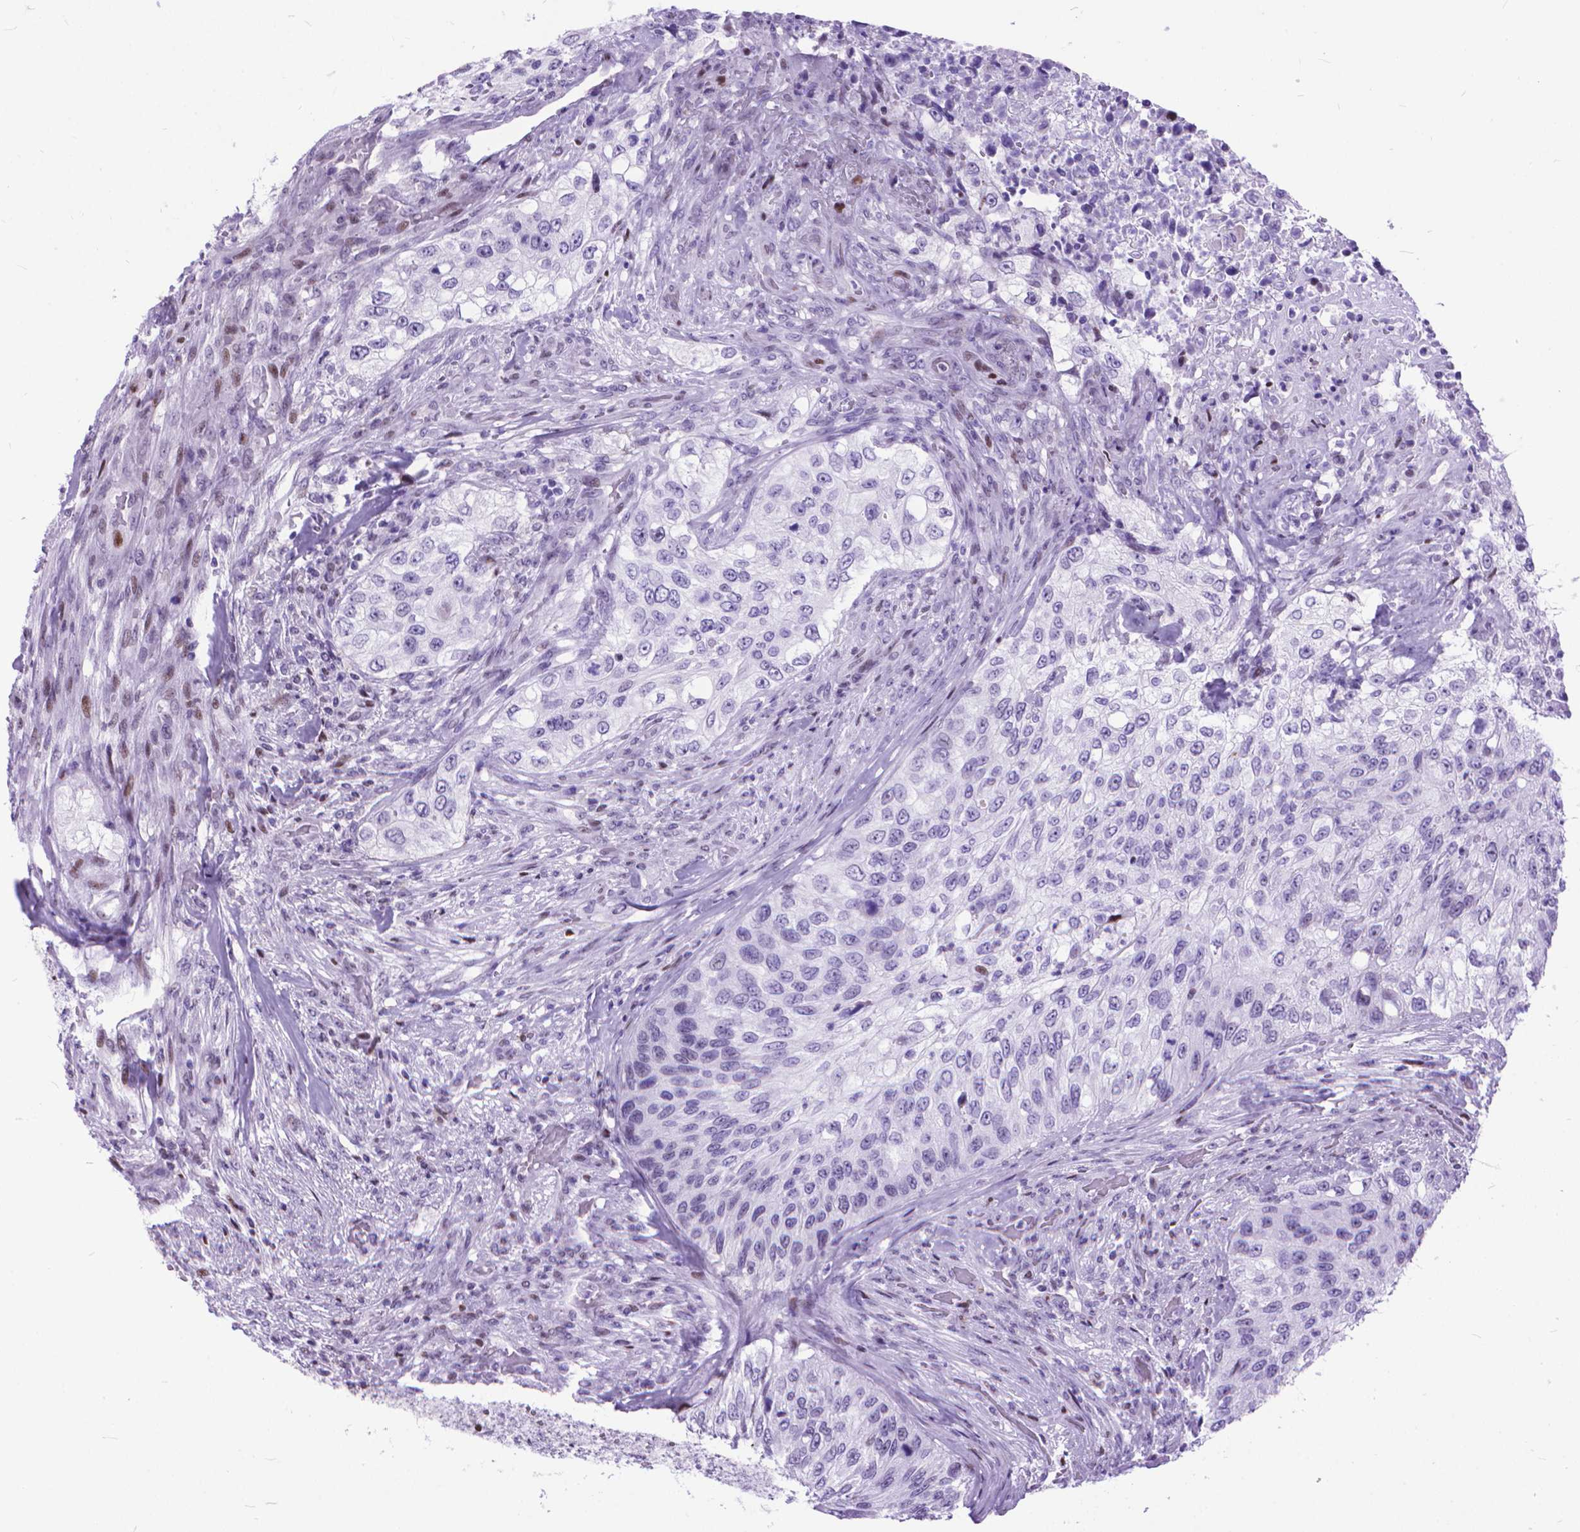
{"staining": {"intensity": "negative", "quantity": "none", "location": "none"}, "tissue": "urothelial cancer", "cell_type": "Tumor cells", "image_type": "cancer", "snomed": [{"axis": "morphology", "description": "Urothelial carcinoma, High grade"}, {"axis": "topography", "description": "Urinary bladder"}], "caption": "Immunohistochemistry image of human urothelial carcinoma (high-grade) stained for a protein (brown), which exhibits no positivity in tumor cells. (IHC, brightfield microscopy, high magnification).", "gene": "POLE4", "patient": {"sex": "female", "age": 60}}